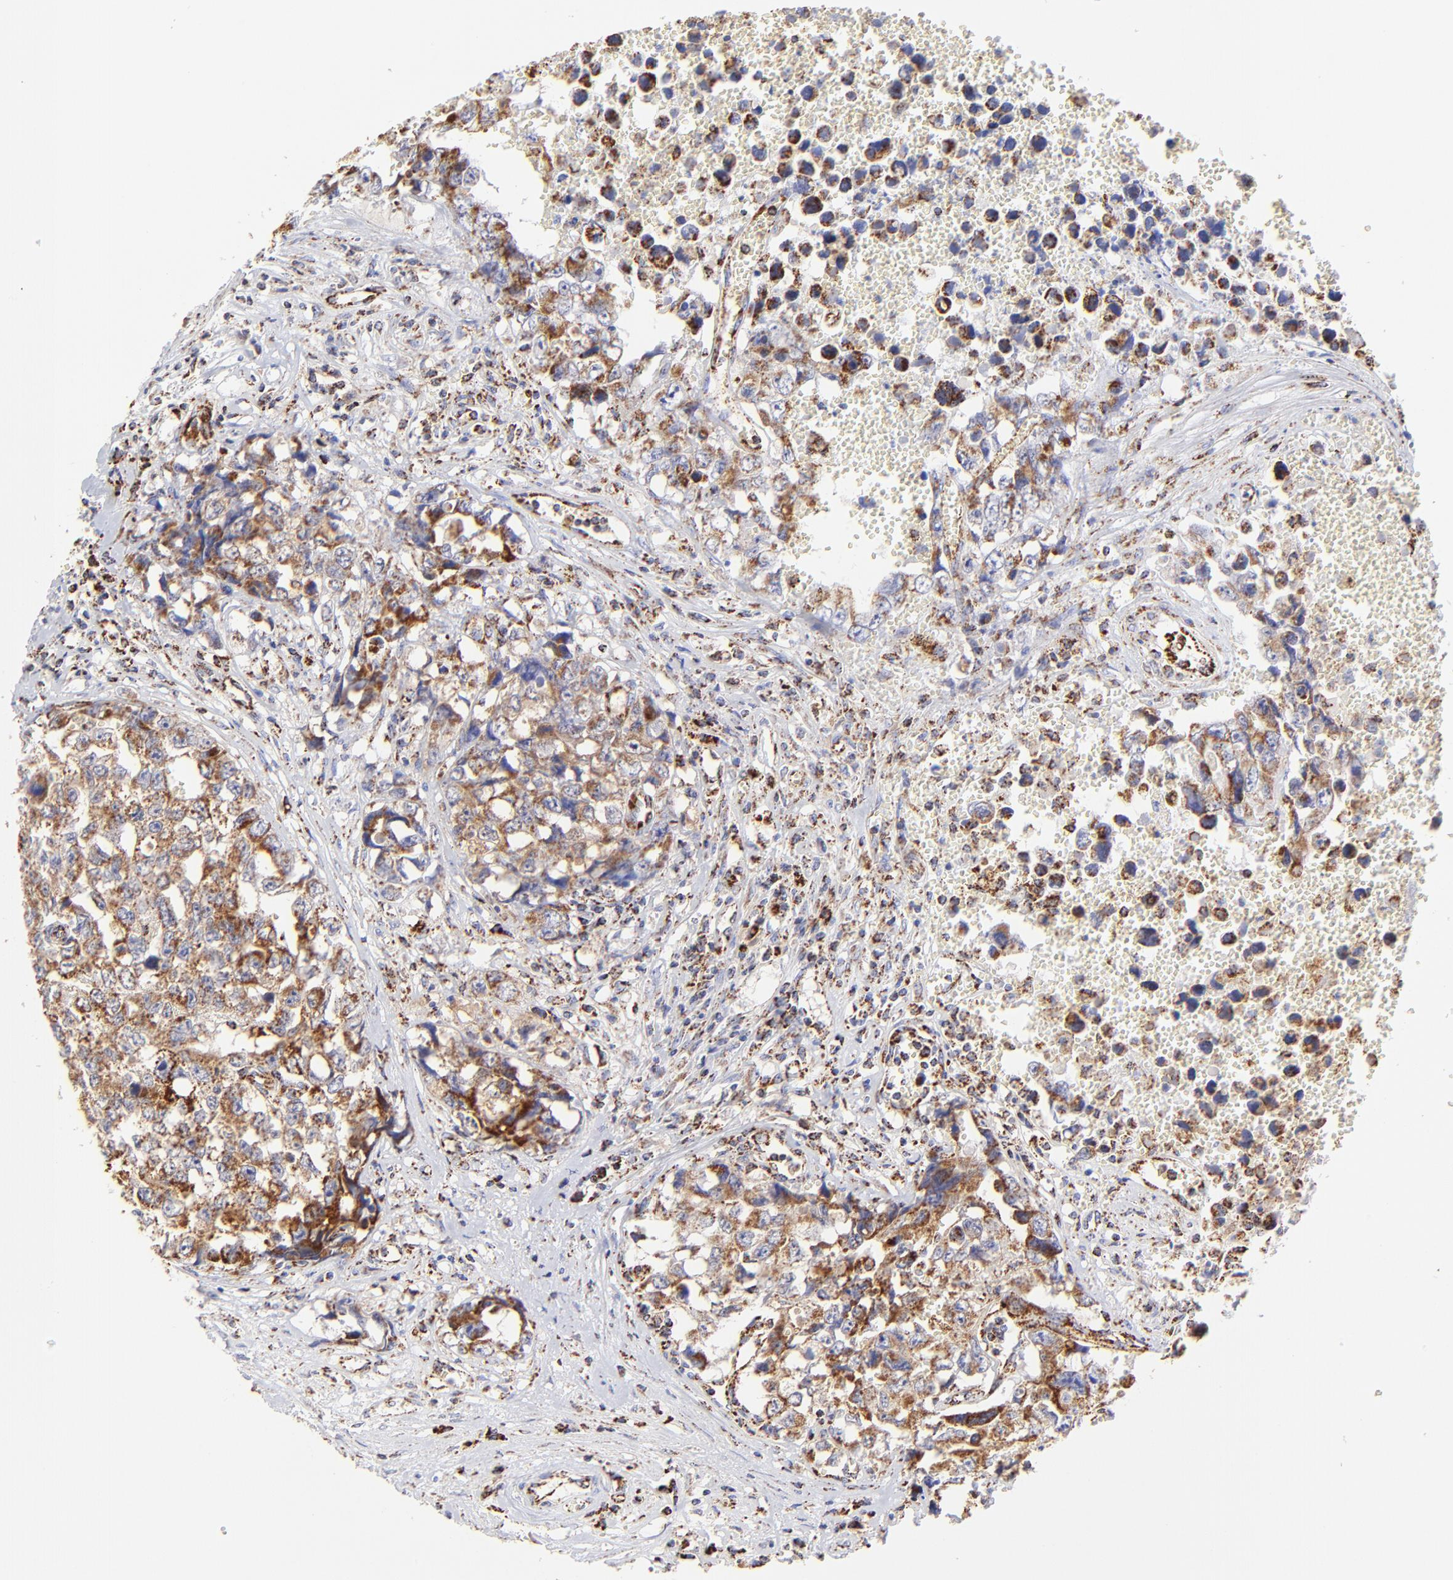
{"staining": {"intensity": "moderate", "quantity": "25%-75%", "location": "cytoplasmic/membranous"}, "tissue": "testis cancer", "cell_type": "Tumor cells", "image_type": "cancer", "snomed": [{"axis": "morphology", "description": "Carcinoma, Embryonal, NOS"}, {"axis": "topography", "description": "Testis"}], "caption": "IHC (DAB (3,3'-diaminobenzidine)) staining of human testis cancer reveals moderate cytoplasmic/membranous protein expression in approximately 25%-75% of tumor cells.", "gene": "ECH1", "patient": {"sex": "male", "age": 31}}